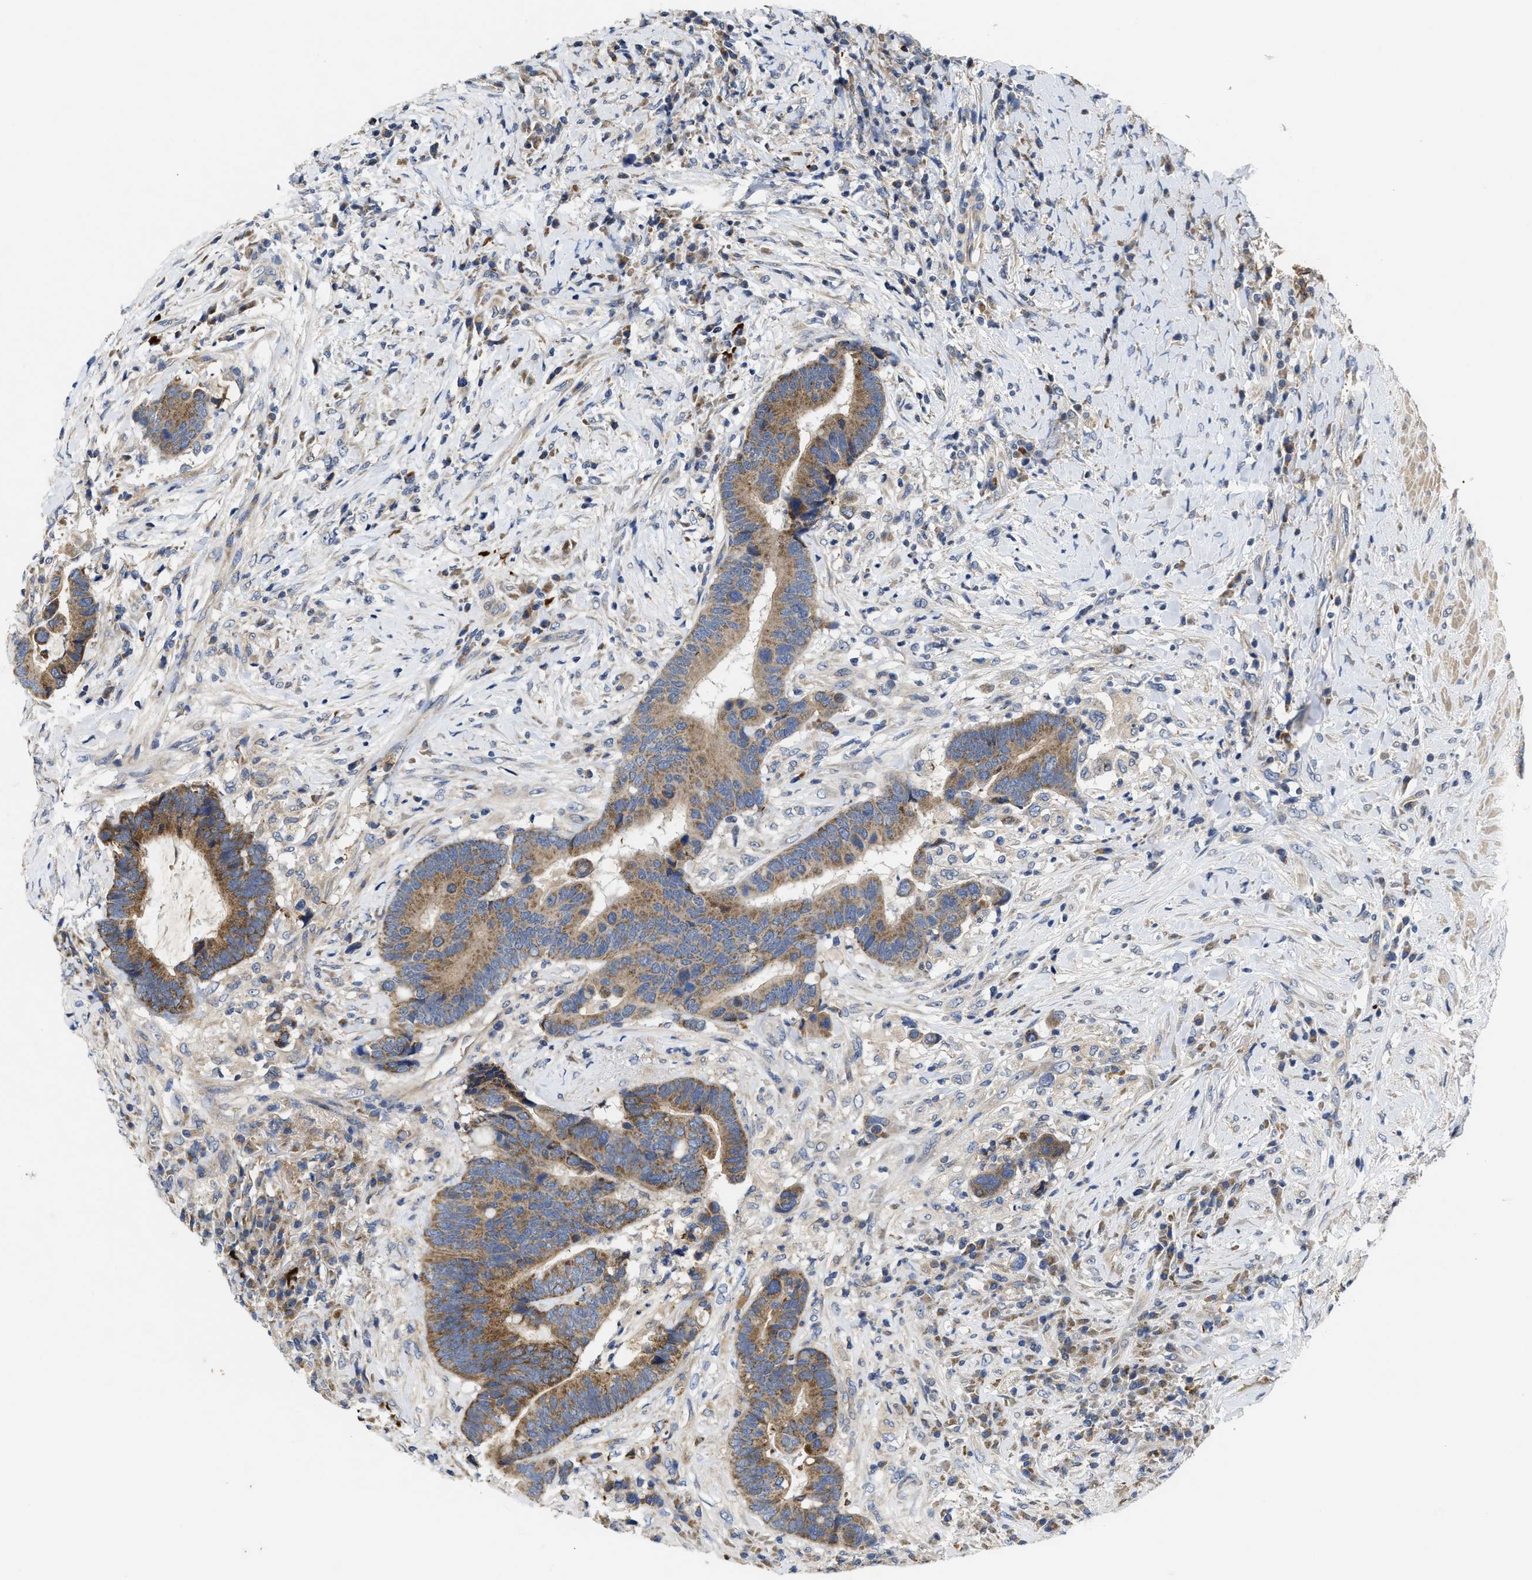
{"staining": {"intensity": "moderate", "quantity": ">75%", "location": "cytoplasmic/membranous"}, "tissue": "colorectal cancer", "cell_type": "Tumor cells", "image_type": "cancer", "snomed": [{"axis": "morphology", "description": "Adenocarcinoma, NOS"}, {"axis": "topography", "description": "Rectum"}], "caption": "Moderate cytoplasmic/membranous protein staining is present in approximately >75% of tumor cells in adenocarcinoma (colorectal). The staining was performed using DAB (3,3'-diaminobenzidine) to visualize the protein expression in brown, while the nuclei were stained in blue with hematoxylin (Magnification: 20x).", "gene": "EFNA4", "patient": {"sex": "female", "age": 89}}